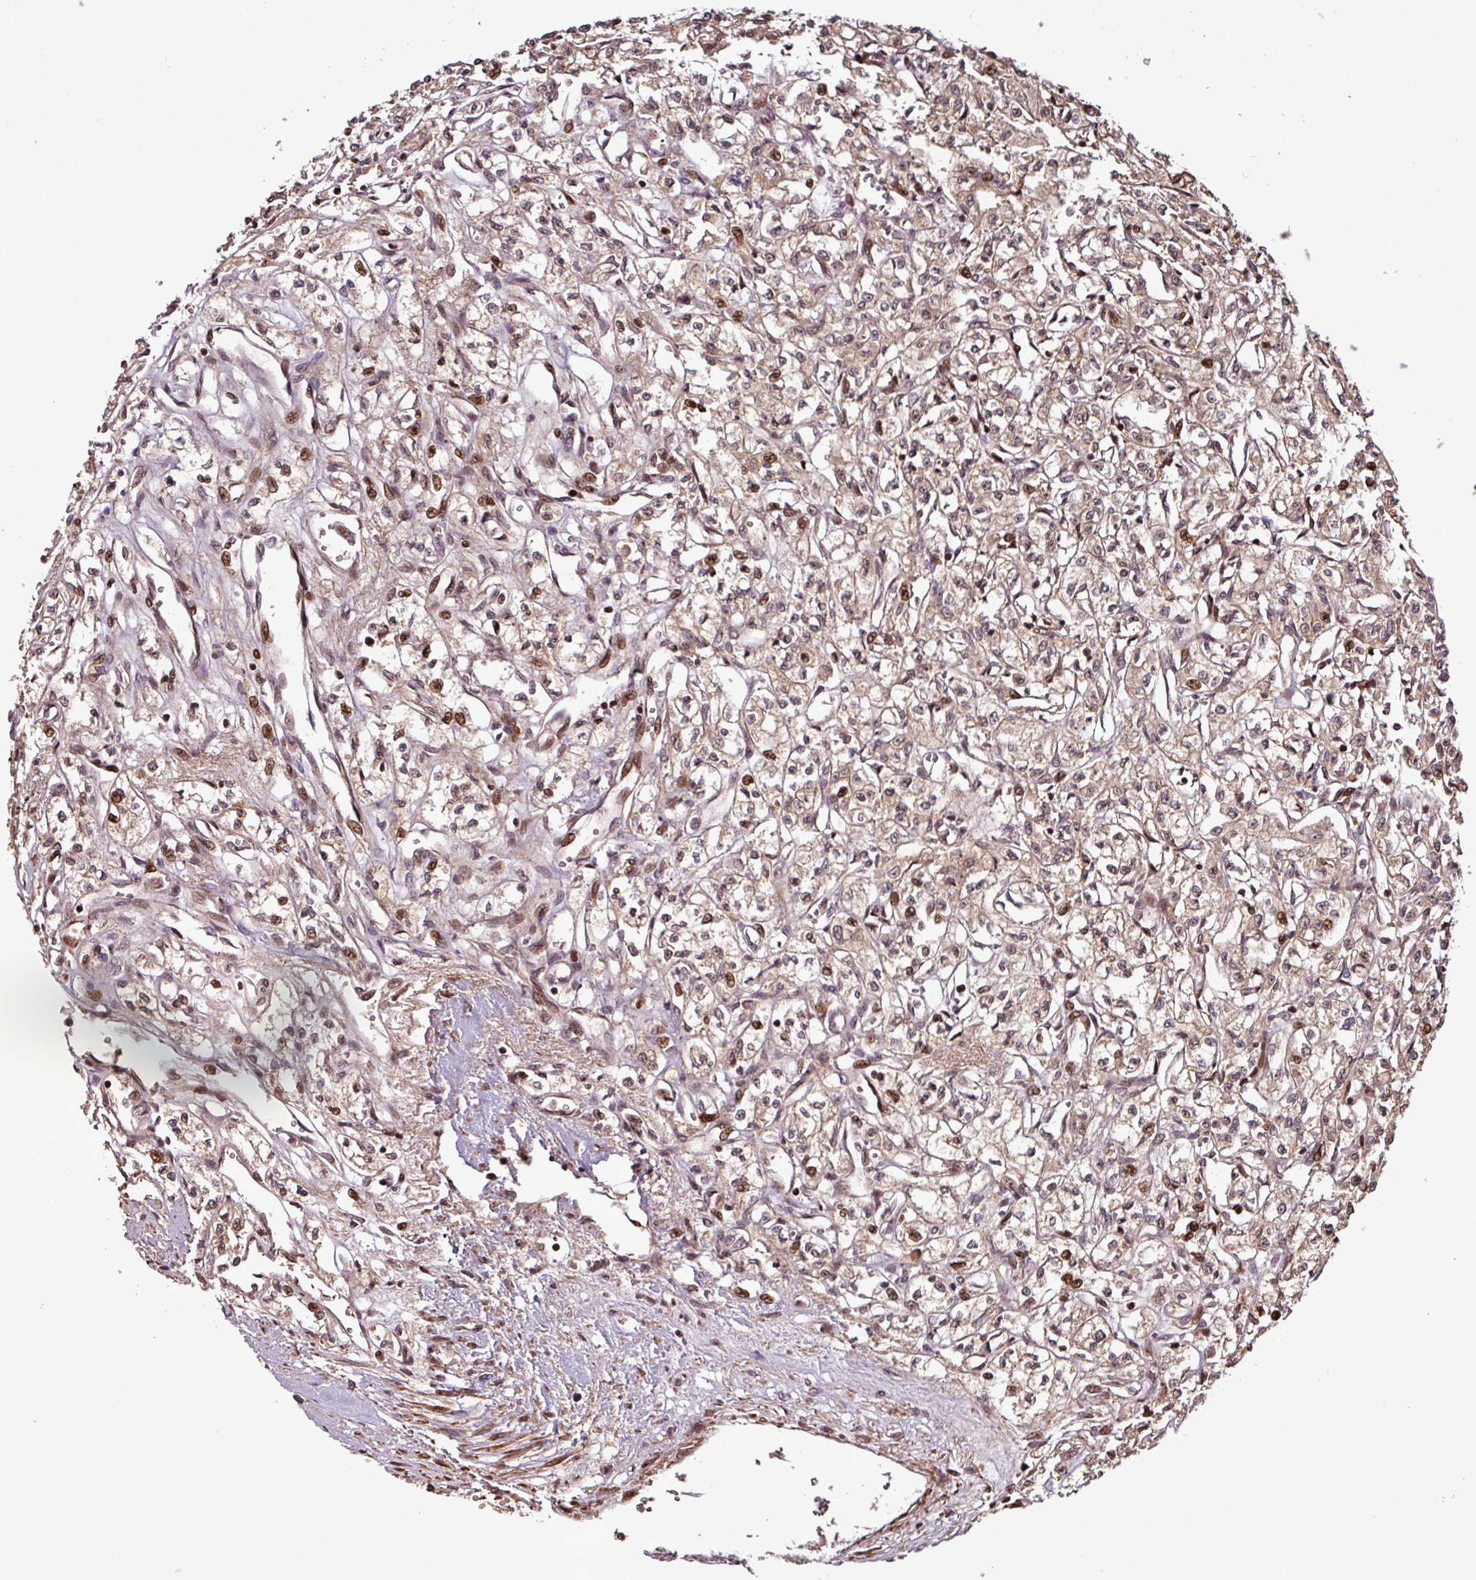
{"staining": {"intensity": "moderate", "quantity": "25%-75%", "location": "nuclear"}, "tissue": "renal cancer", "cell_type": "Tumor cells", "image_type": "cancer", "snomed": [{"axis": "morphology", "description": "Adenocarcinoma, NOS"}, {"axis": "topography", "description": "Kidney"}], "caption": "A brown stain highlights moderate nuclear staining of a protein in human renal cancer tumor cells.", "gene": "SLC22A24", "patient": {"sex": "male", "age": 56}}